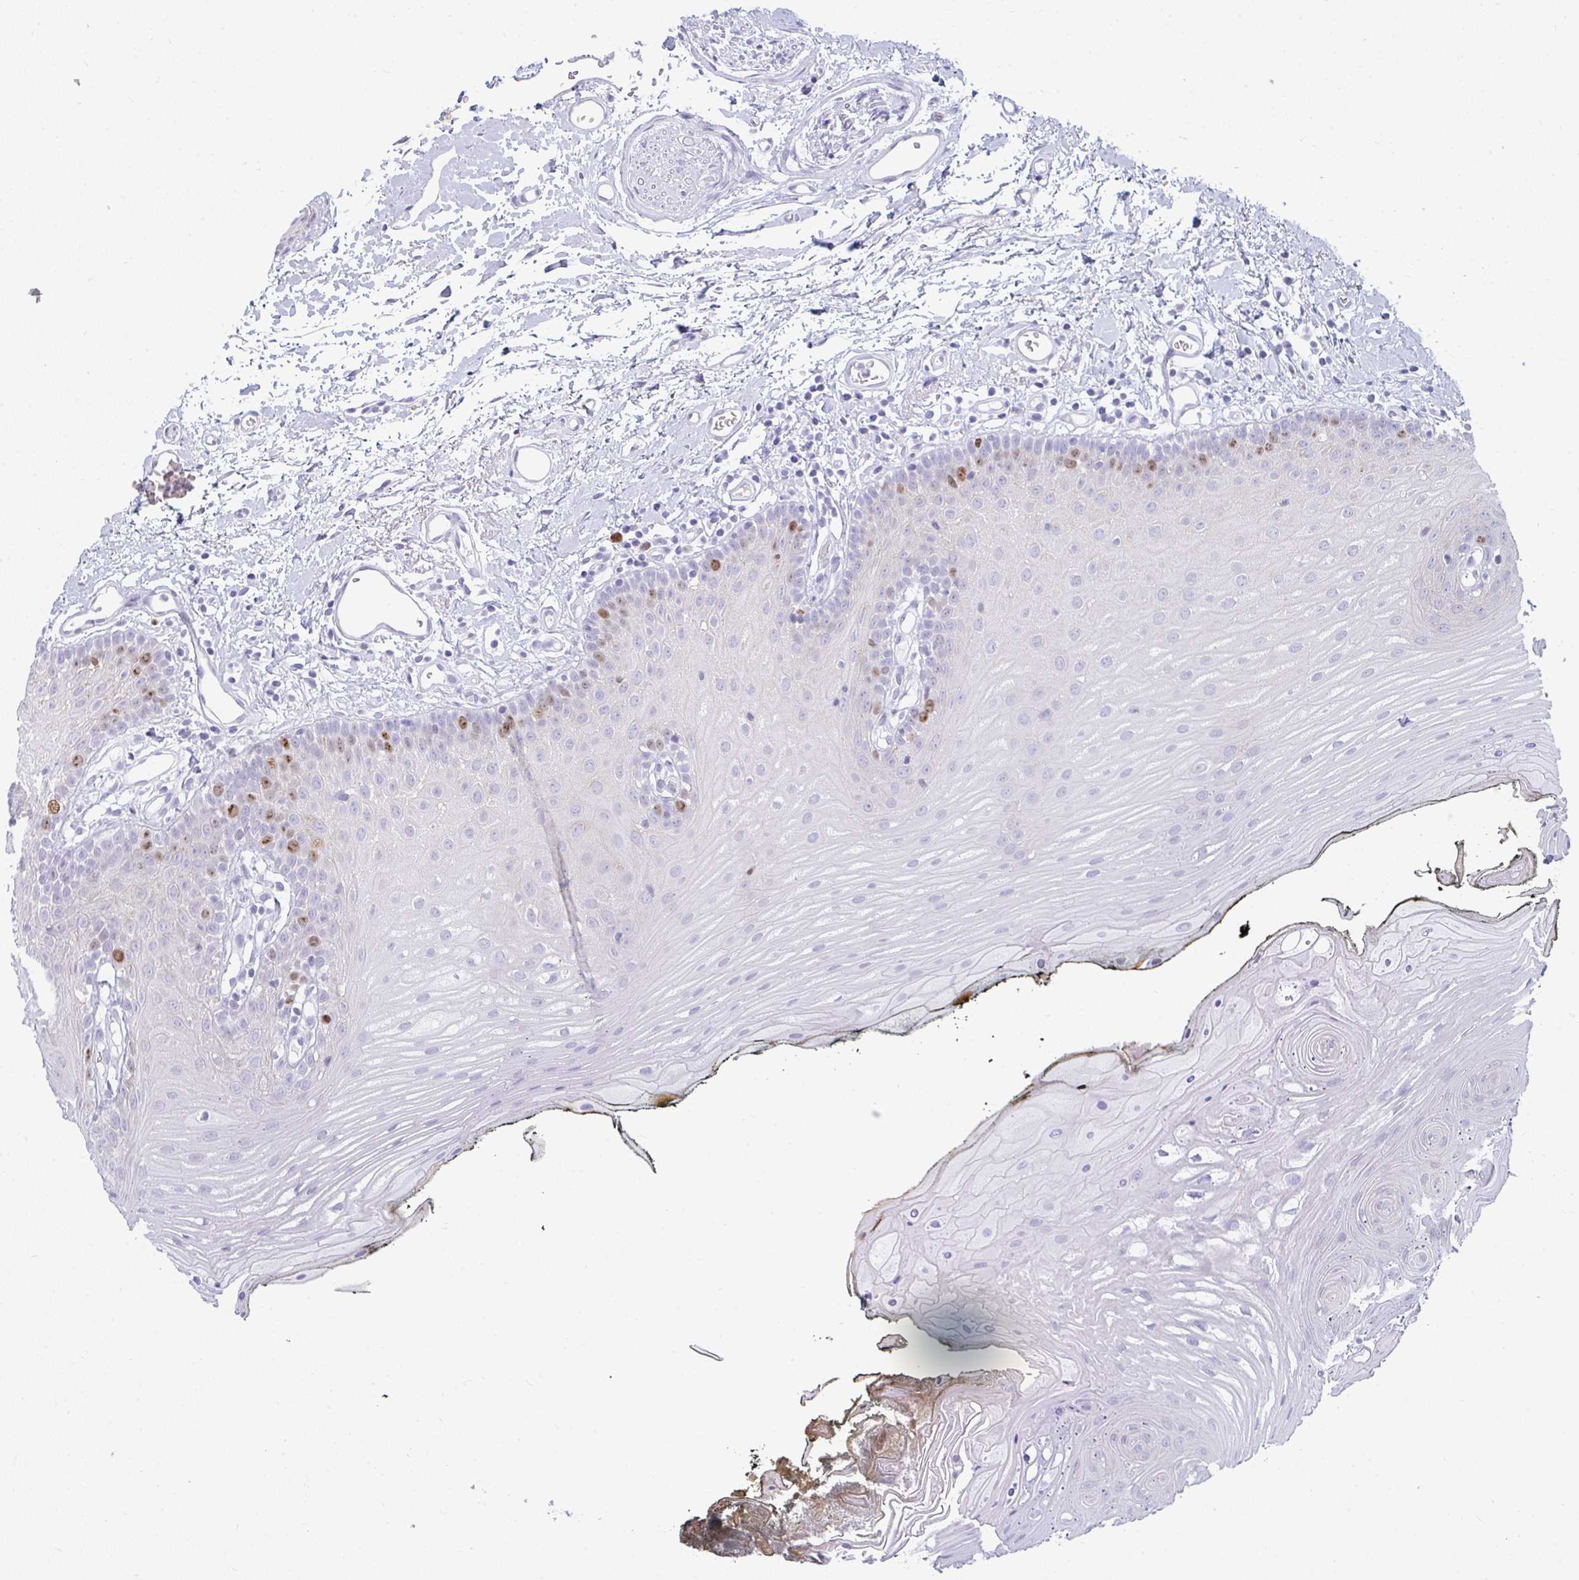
{"staining": {"intensity": "moderate", "quantity": "<25%", "location": "nuclear"}, "tissue": "oral mucosa", "cell_type": "Squamous epithelial cells", "image_type": "normal", "snomed": [{"axis": "morphology", "description": "Normal tissue, NOS"}, {"axis": "morphology", "description": "Squamous cell carcinoma, NOS"}, {"axis": "topography", "description": "Oral tissue"}, {"axis": "topography", "description": "Head-Neck"}], "caption": "Moderate nuclear staining for a protein is identified in about <25% of squamous epithelial cells of normal oral mucosa using IHC.", "gene": "SUZ12", "patient": {"sex": "female", "age": 81}}